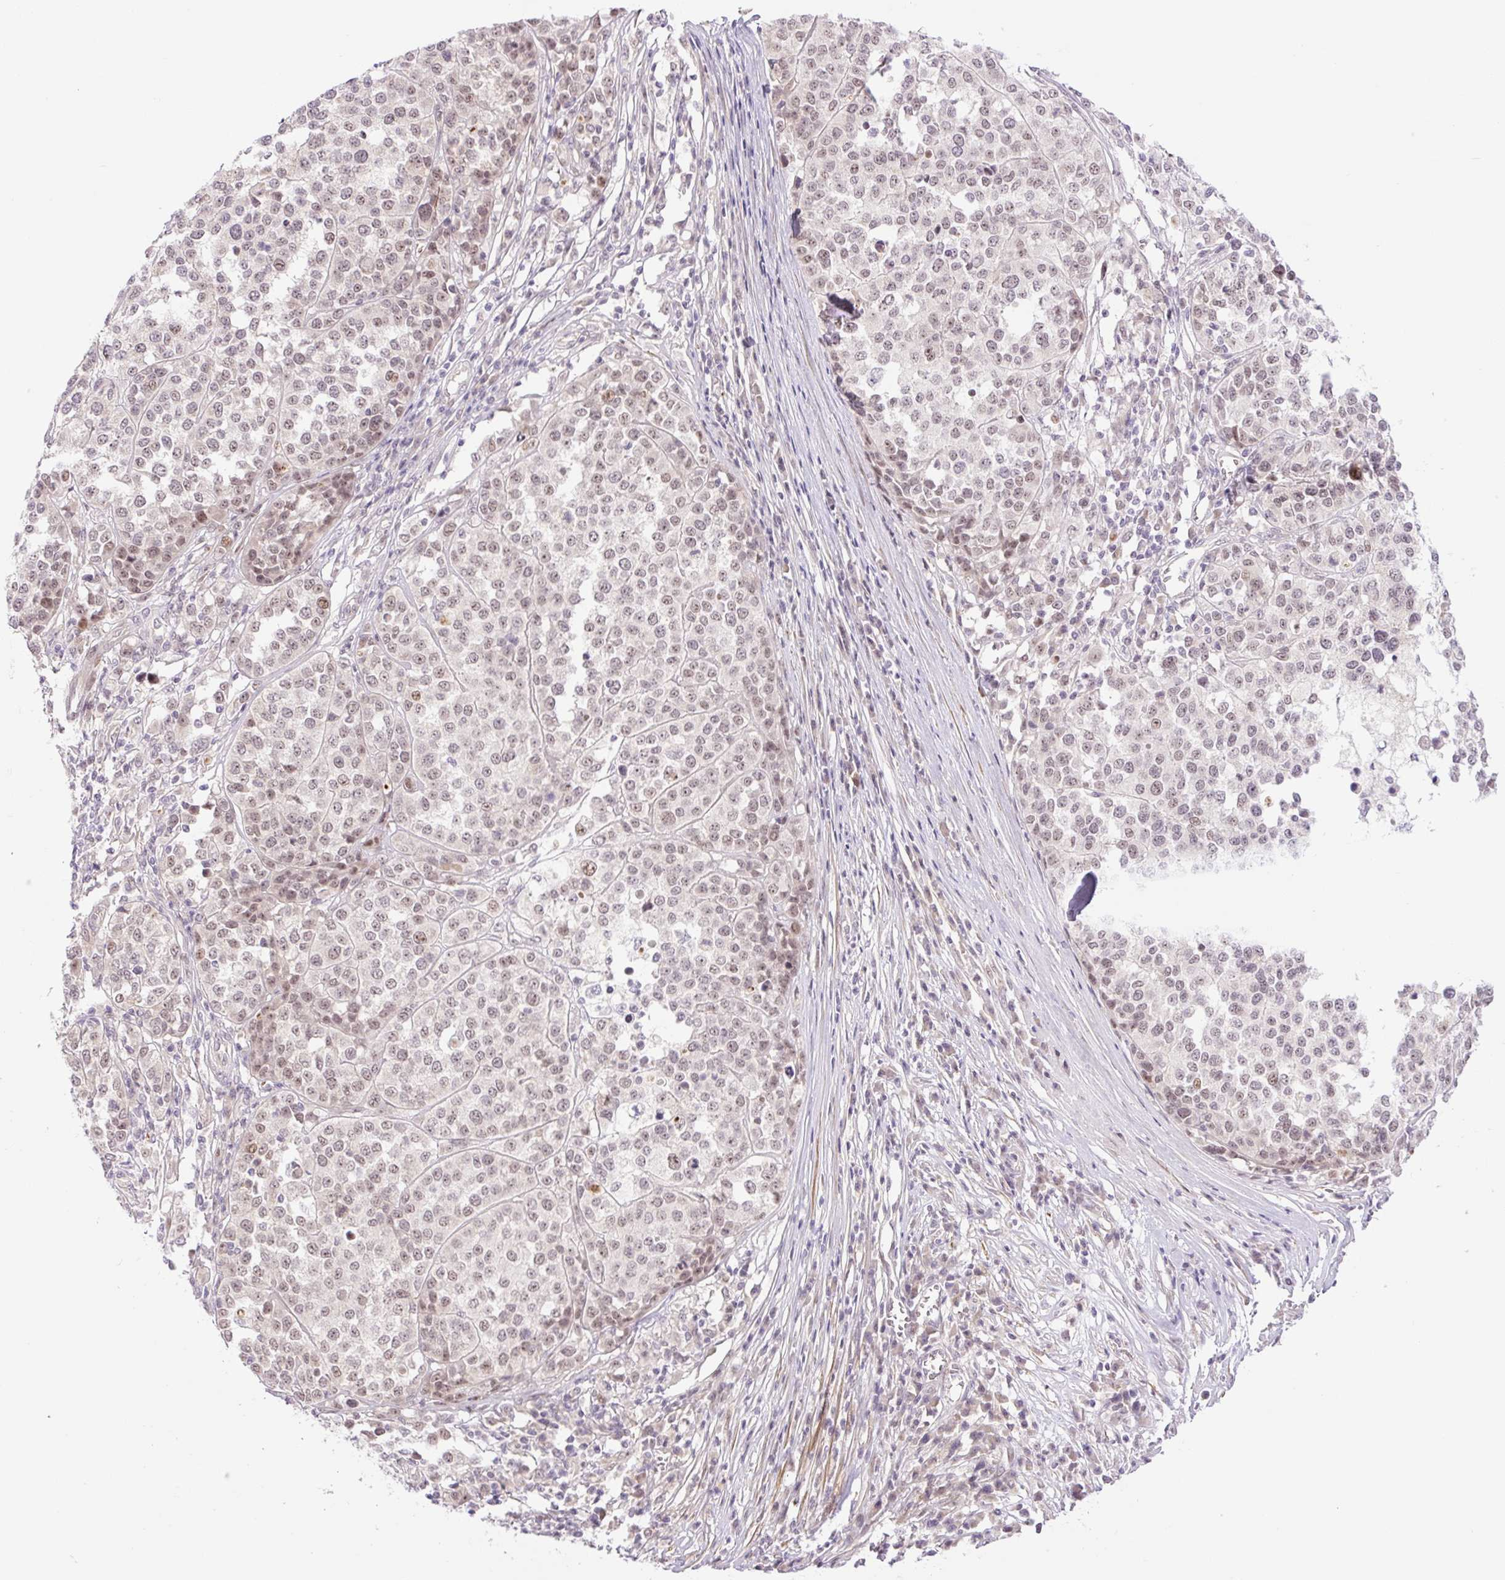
{"staining": {"intensity": "moderate", "quantity": "<25%", "location": "nuclear"}, "tissue": "melanoma", "cell_type": "Tumor cells", "image_type": "cancer", "snomed": [{"axis": "morphology", "description": "Malignant melanoma, Metastatic site"}, {"axis": "topography", "description": "Lymph node"}], "caption": "About <25% of tumor cells in malignant melanoma (metastatic site) exhibit moderate nuclear protein staining as visualized by brown immunohistochemical staining.", "gene": "ICE1", "patient": {"sex": "male", "age": 44}}